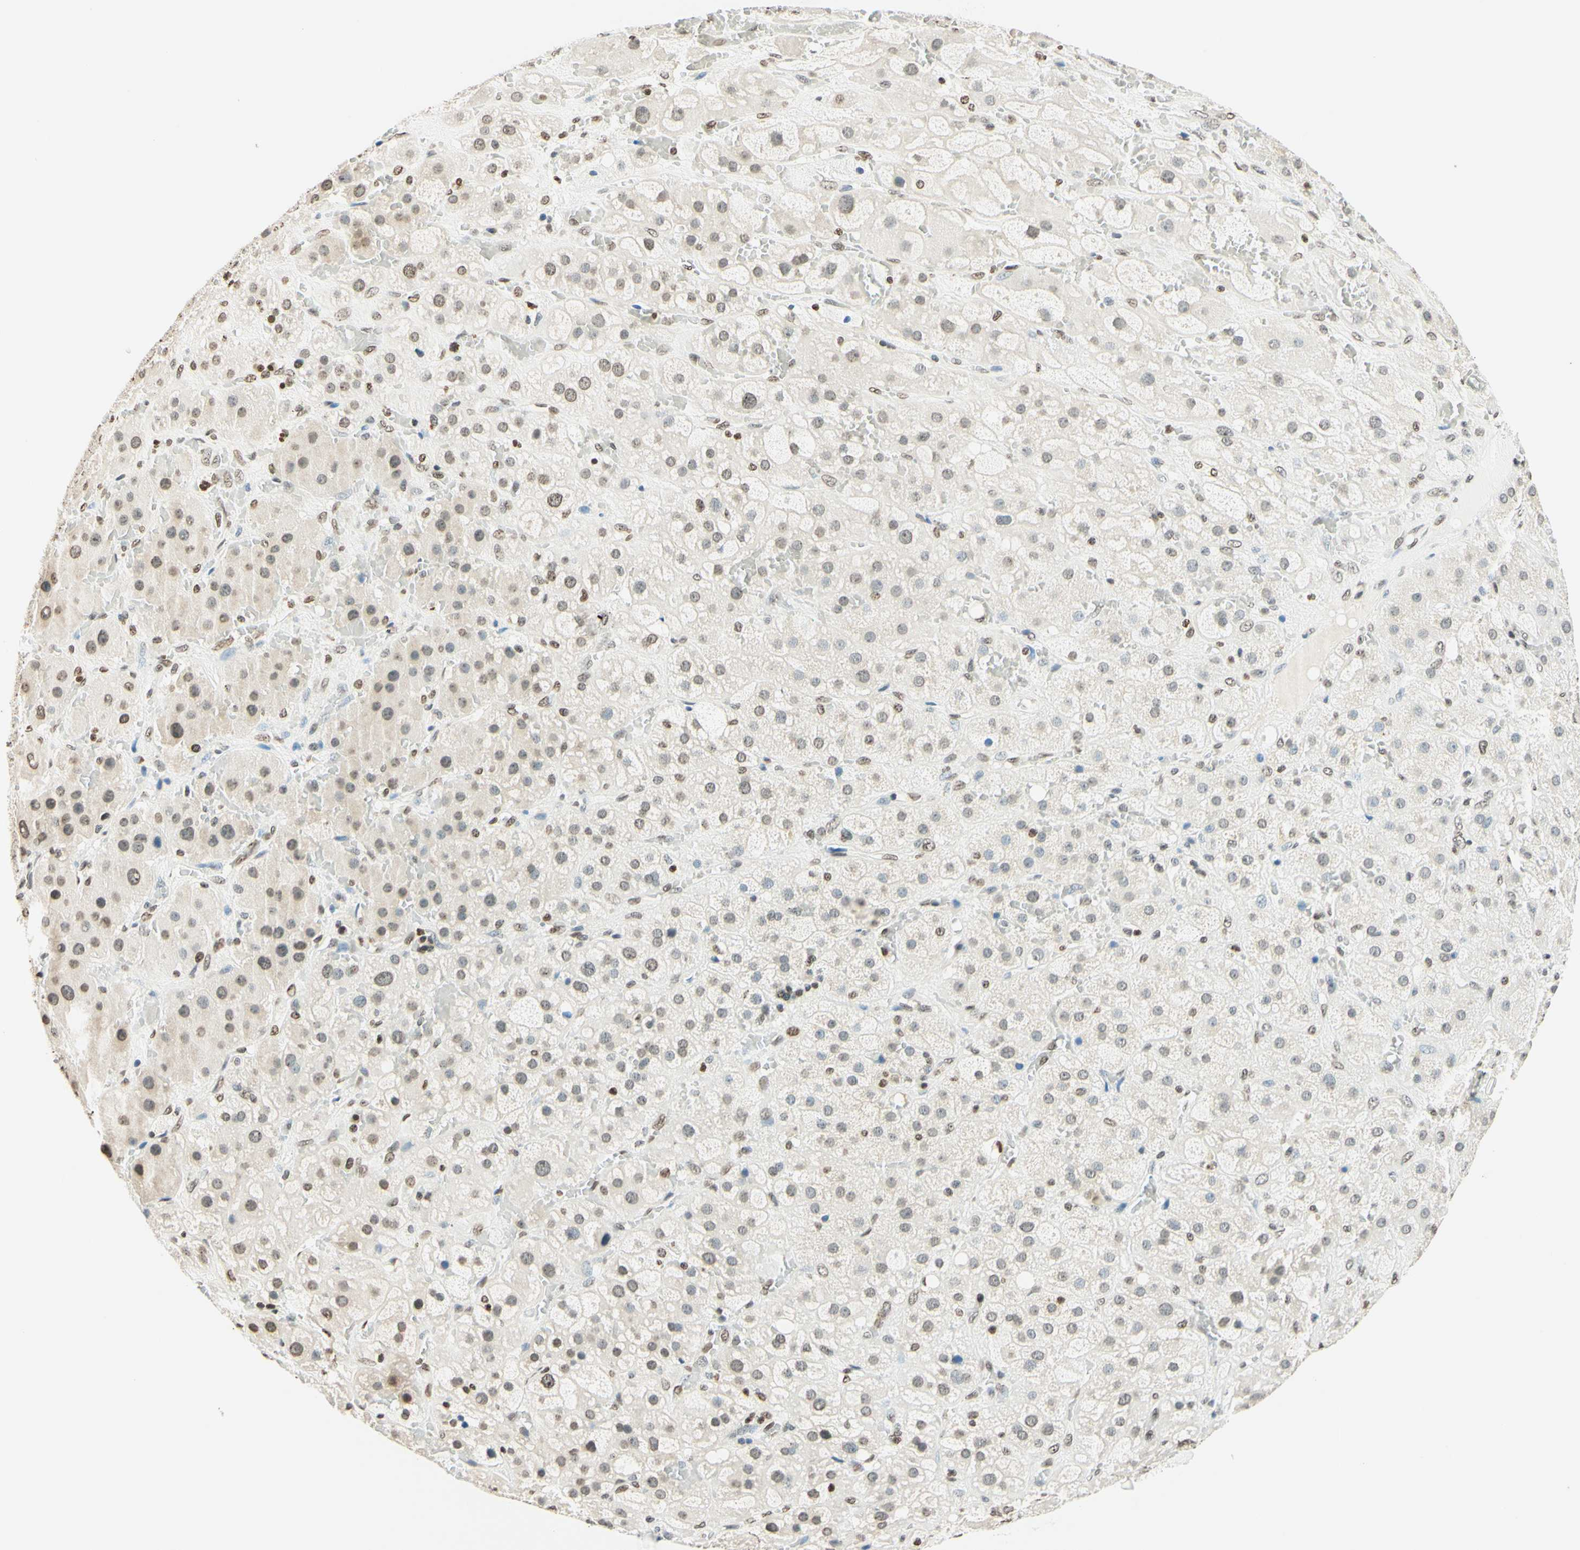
{"staining": {"intensity": "moderate", "quantity": "25%-75%", "location": "nuclear"}, "tissue": "adrenal gland", "cell_type": "Glandular cells", "image_type": "normal", "snomed": [{"axis": "morphology", "description": "Normal tissue, NOS"}, {"axis": "topography", "description": "Adrenal gland"}], "caption": "Brown immunohistochemical staining in normal human adrenal gland exhibits moderate nuclear positivity in approximately 25%-75% of glandular cells. Using DAB (3,3'-diaminobenzidine) (brown) and hematoxylin (blue) stains, captured at high magnification using brightfield microscopy.", "gene": "MSH2", "patient": {"sex": "female", "age": 47}}